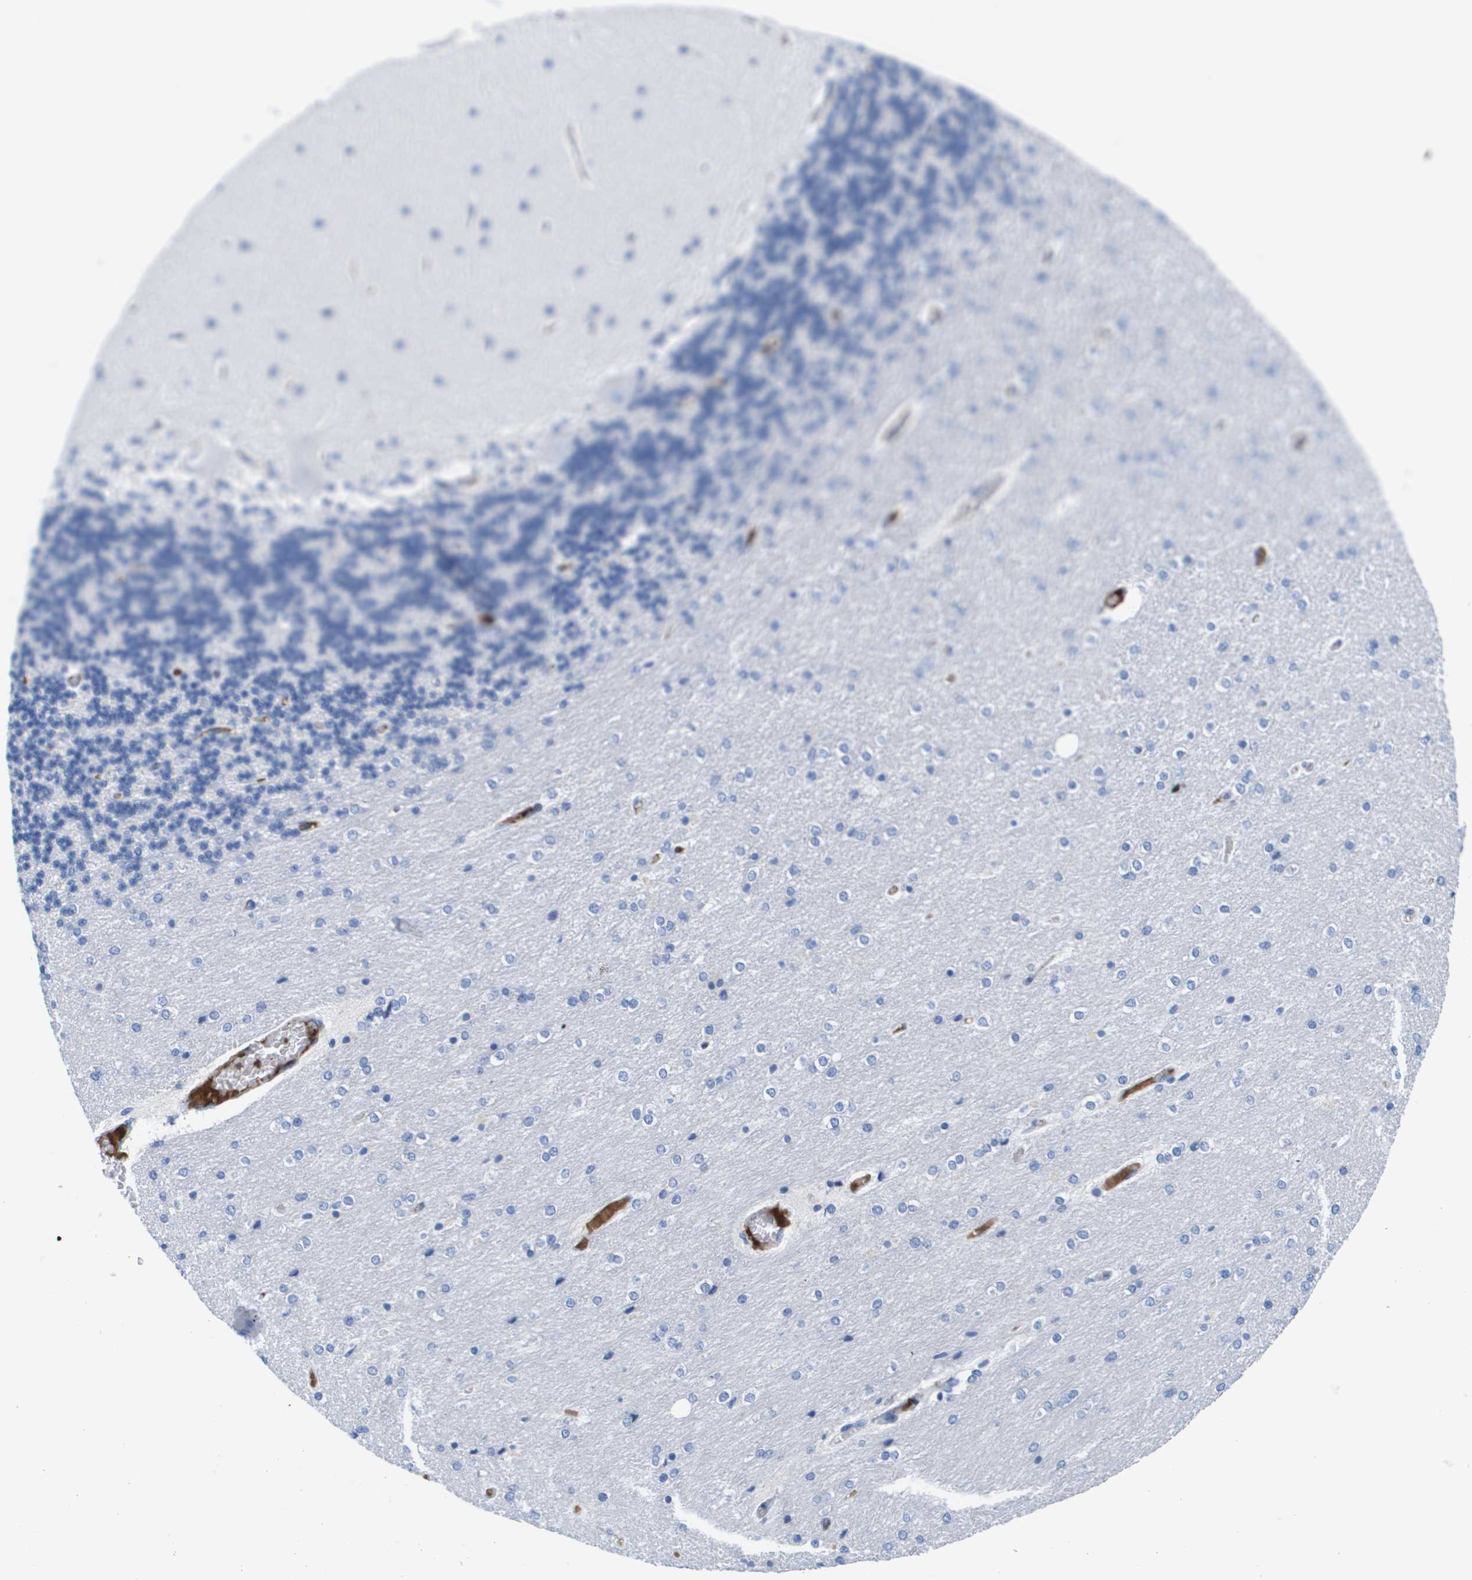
{"staining": {"intensity": "negative", "quantity": "none", "location": "none"}, "tissue": "cerebellum", "cell_type": "Cells in granular layer", "image_type": "normal", "snomed": [{"axis": "morphology", "description": "Normal tissue, NOS"}, {"axis": "topography", "description": "Cerebellum"}], "caption": "Histopathology image shows no significant protein positivity in cells in granular layer of unremarkable cerebellum. (IHC, brightfield microscopy, high magnification).", "gene": "APOA1", "patient": {"sex": "female", "age": 54}}